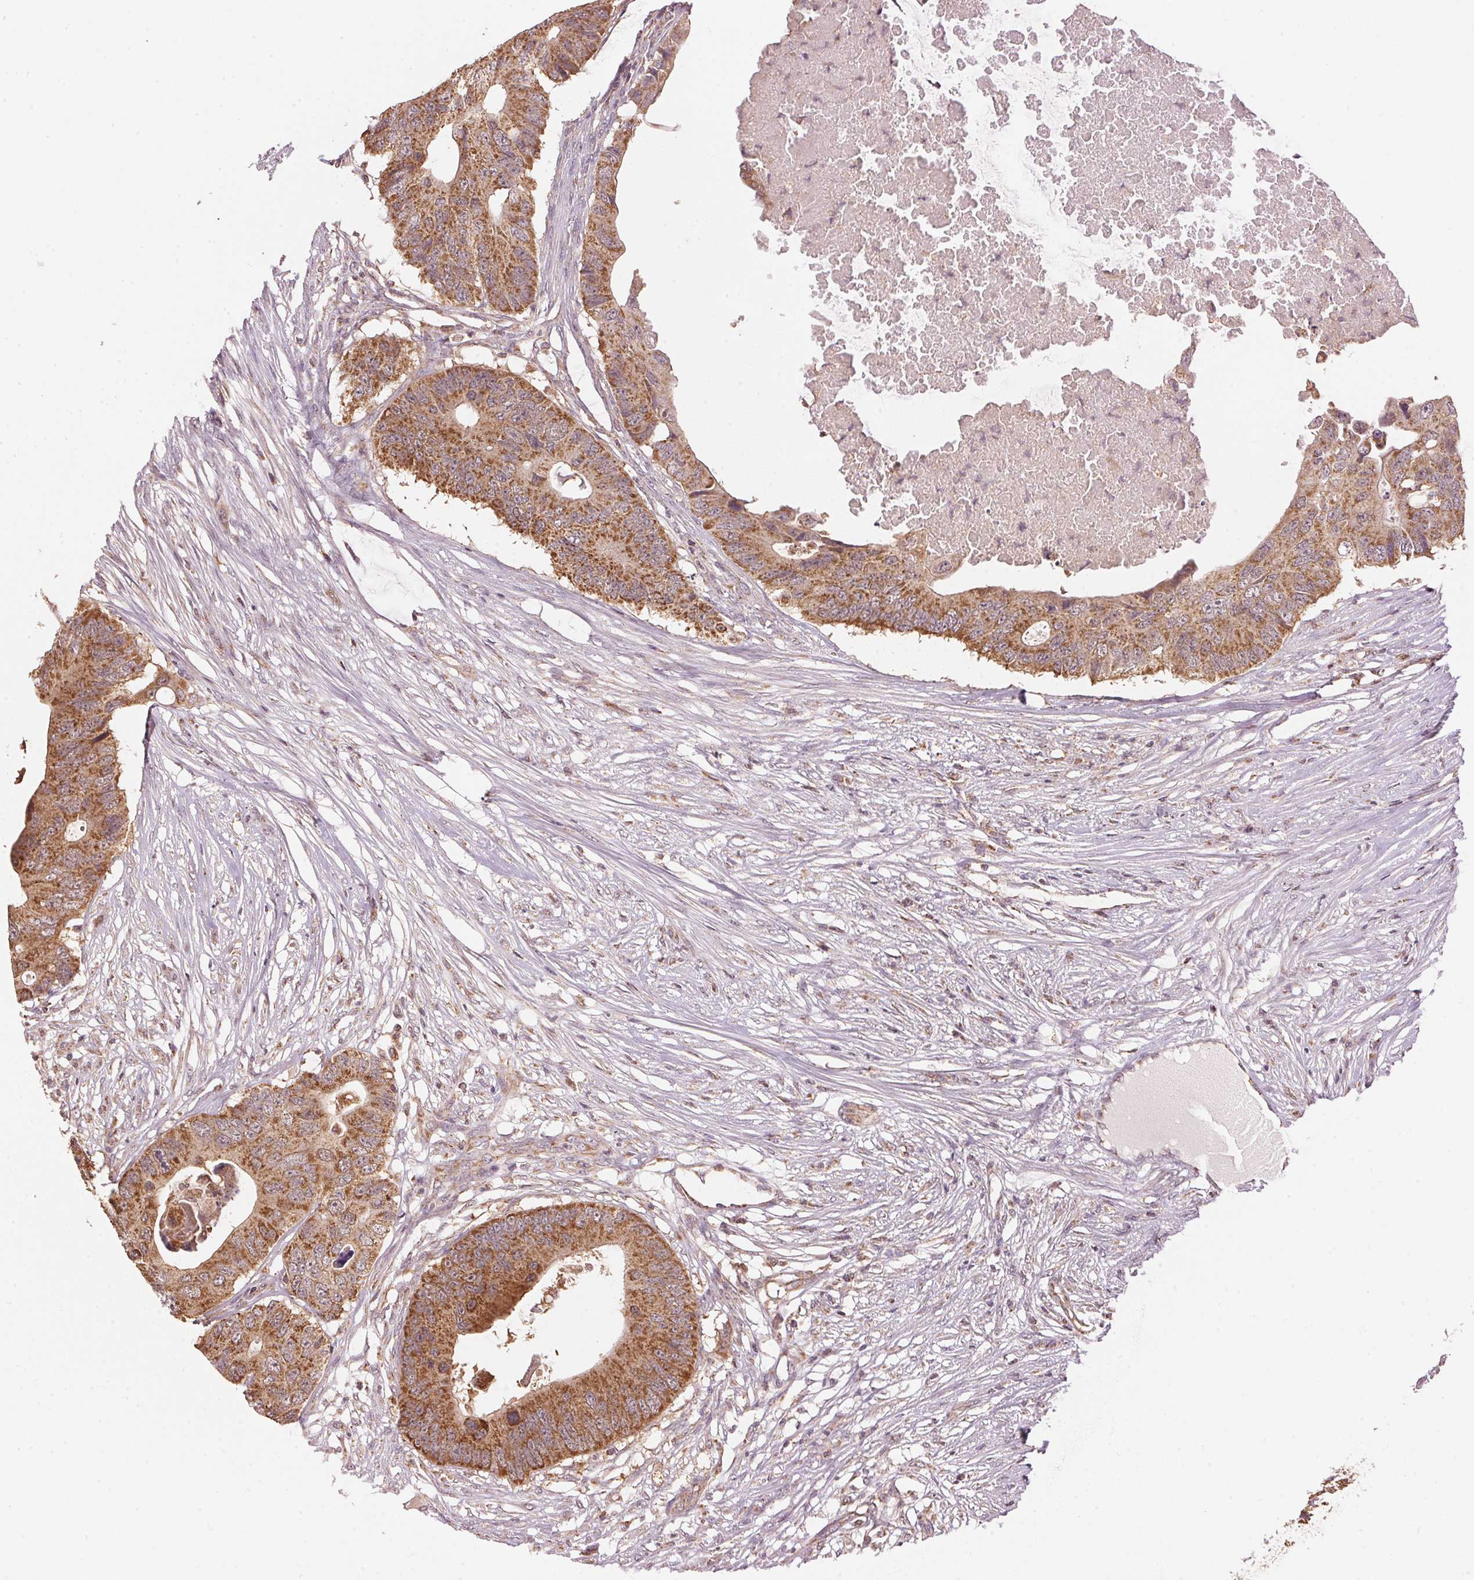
{"staining": {"intensity": "moderate", "quantity": ">75%", "location": "cytoplasmic/membranous"}, "tissue": "colorectal cancer", "cell_type": "Tumor cells", "image_type": "cancer", "snomed": [{"axis": "morphology", "description": "Adenocarcinoma, NOS"}, {"axis": "topography", "description": "Colon"}], "caption": "Colorectal cancer (adenocarcinoma) stained with a brown dye exhibits moderate cytoplasmic/membranous positive staining in approximately >75% of tumor cells.", "gene": "ARHGAP6", "patient": {"sex": "male", "age": 71}}